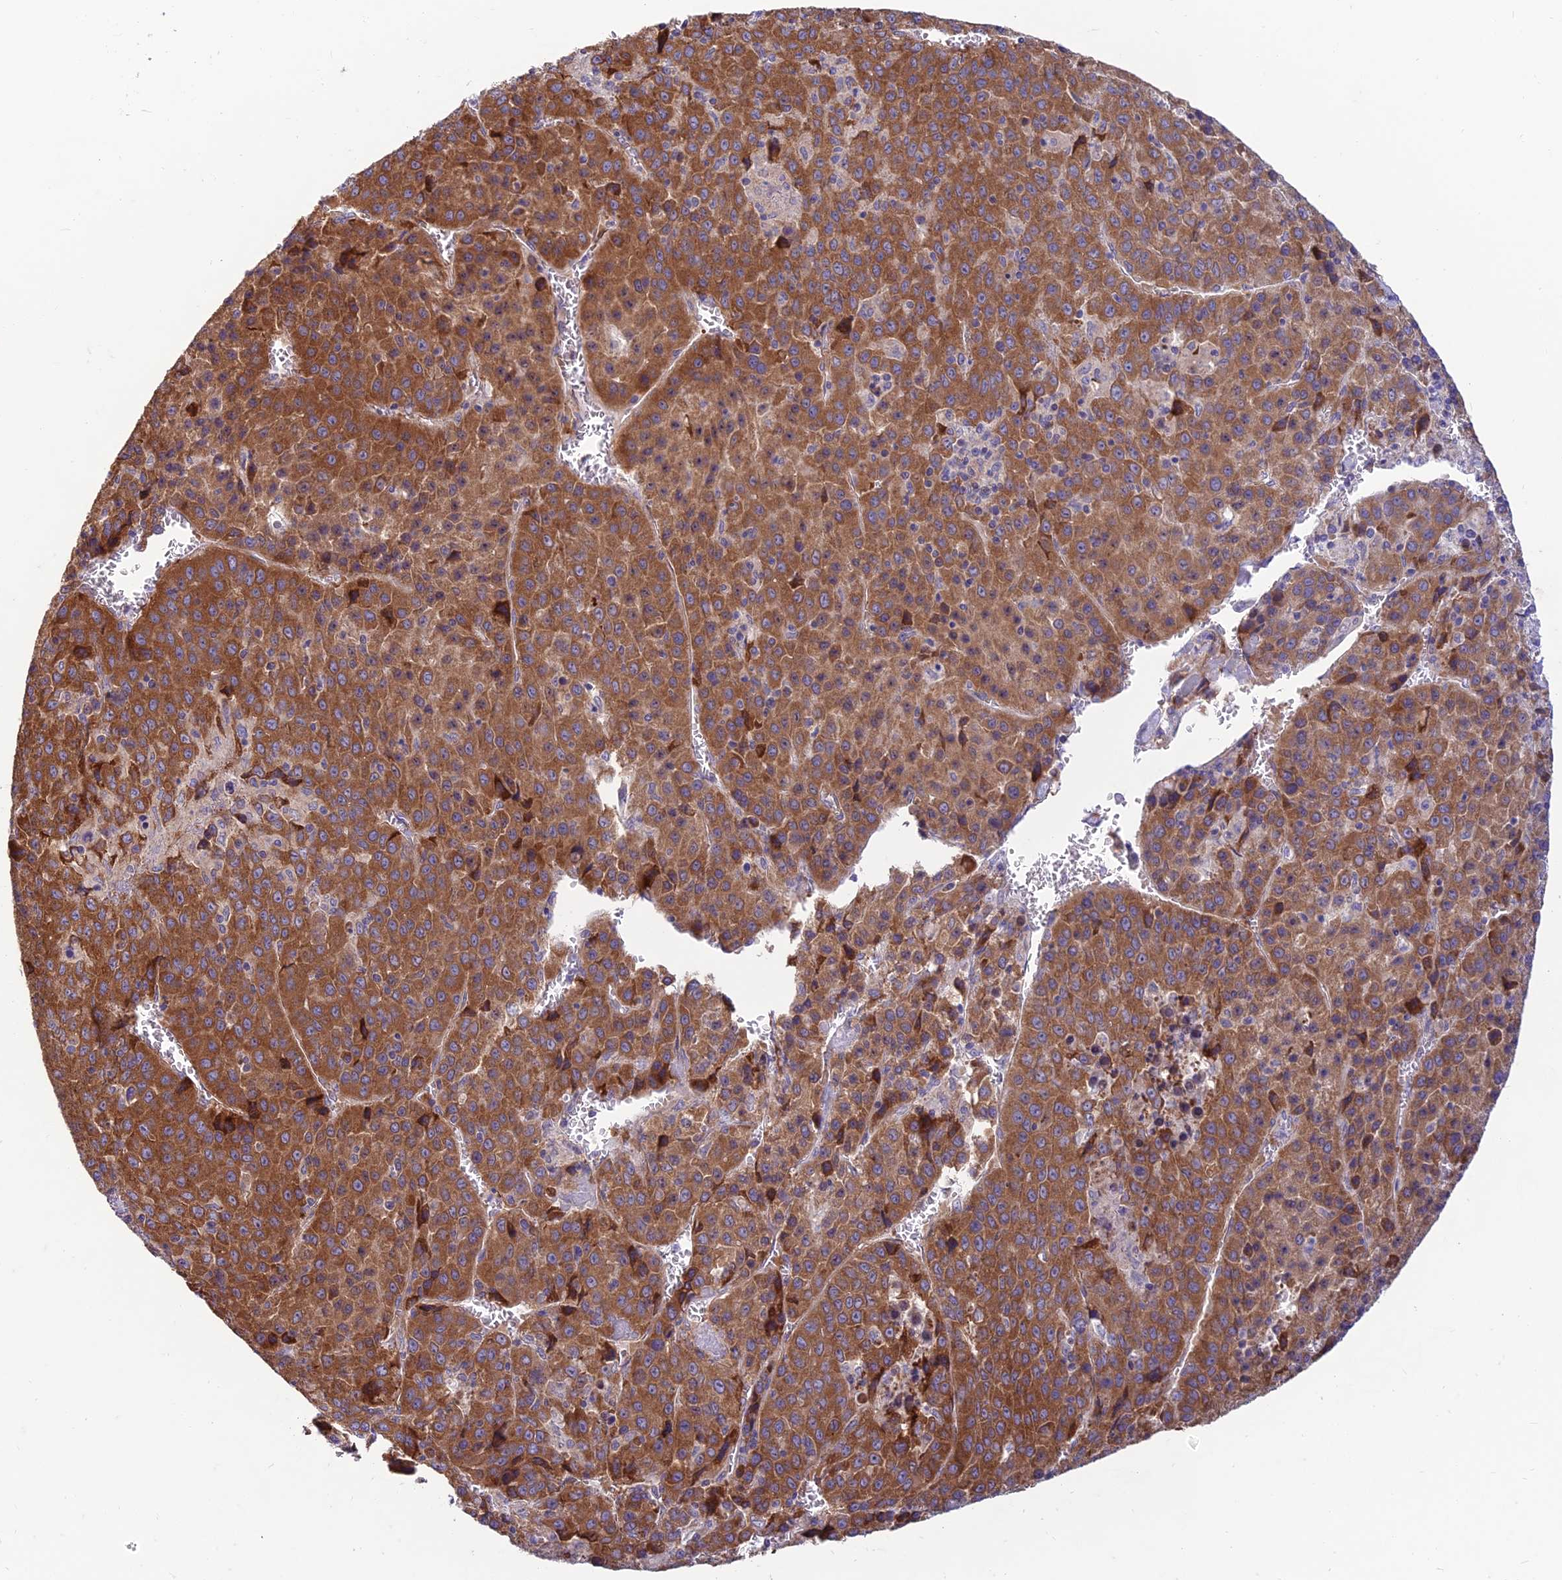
{"staining": {"intensity": "strong", "quantity": ">75%", "location": "cytoplasmic/membranous"}, "tissue": "liver cancer", "cell_type": "Tumor cells", "image_type": "cancer", "snomed": [{"axis": "morphology", "description": "Carcinoma, Hepatocellular, NOS"}, {"axis": "topography", "description": "Liver"}], "caption": "Protein positivity by immunohistochemistry exhibits strong cytoplasmic/membranous expression in approximately >75% of tumor cells in liver hepatocellular carcinoma. (DAB IHC with brightfield microscopy, high magnification).", "gene": "RPL17-C18orf32", "patient": {"sex": "female", "age": 53}}